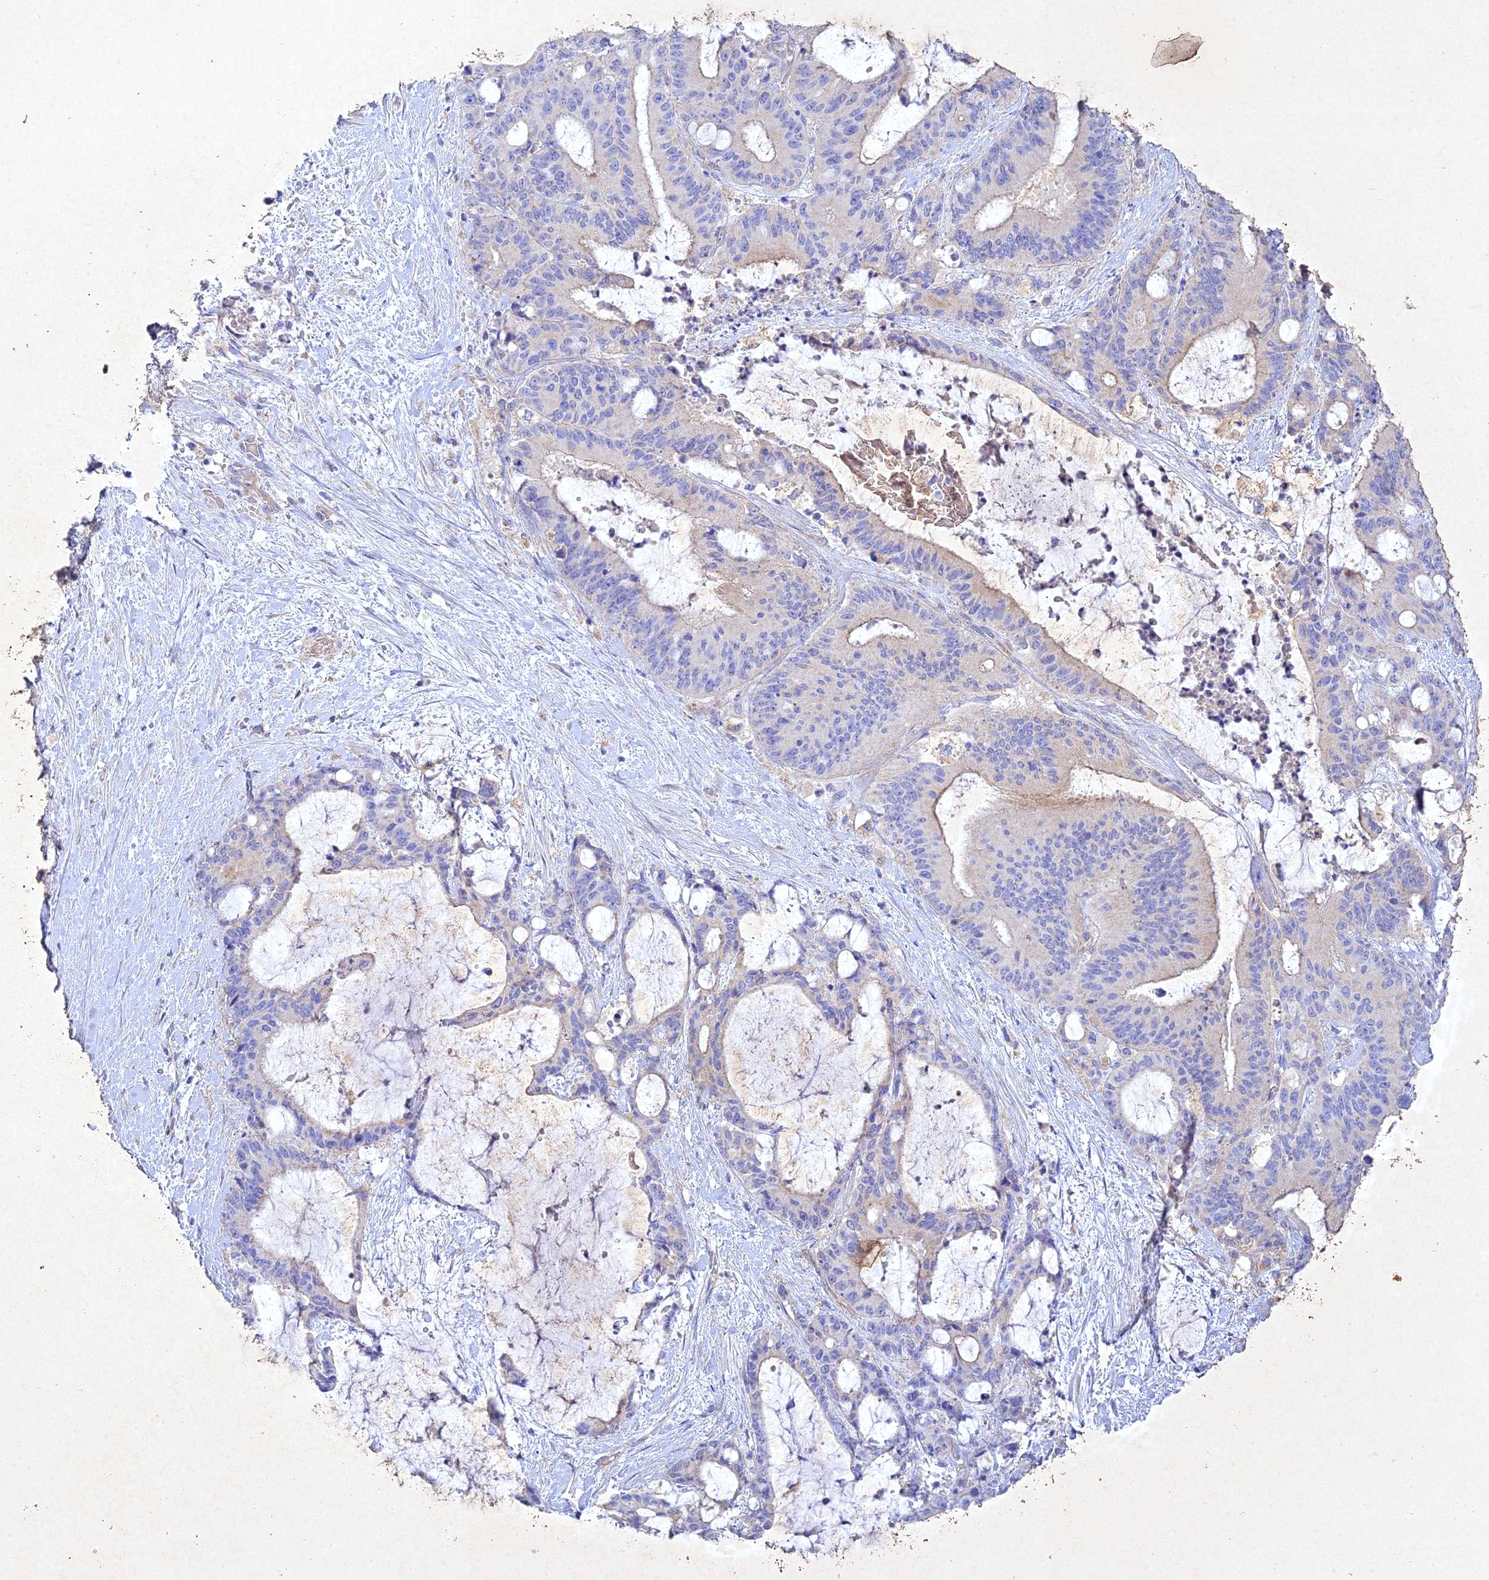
{"staining": {"intensity": "negative", "quantity": "none", "location": "none"}, "tissue": "liver cancer", "cell_type": "Tumor cells", "image_type": "cancer", "snomed": [{"axis": "morphology", "description": "Normal tissue, NOS"}, {"axis": "morphology", "description": "Cholangiocarcinoma"}, {"axis": "topography", "description": "Liver"}, {"axis": "topography", "description": "Peripheral nerve tissue"}], "caption": "This is a photomicrograph of immunohistochemistry staining of liver cholangiocarcinoma, which shows no expression in tumor cells.", "gene": "NDUFV1", "patient": {"sex": "female", "age": 73}}